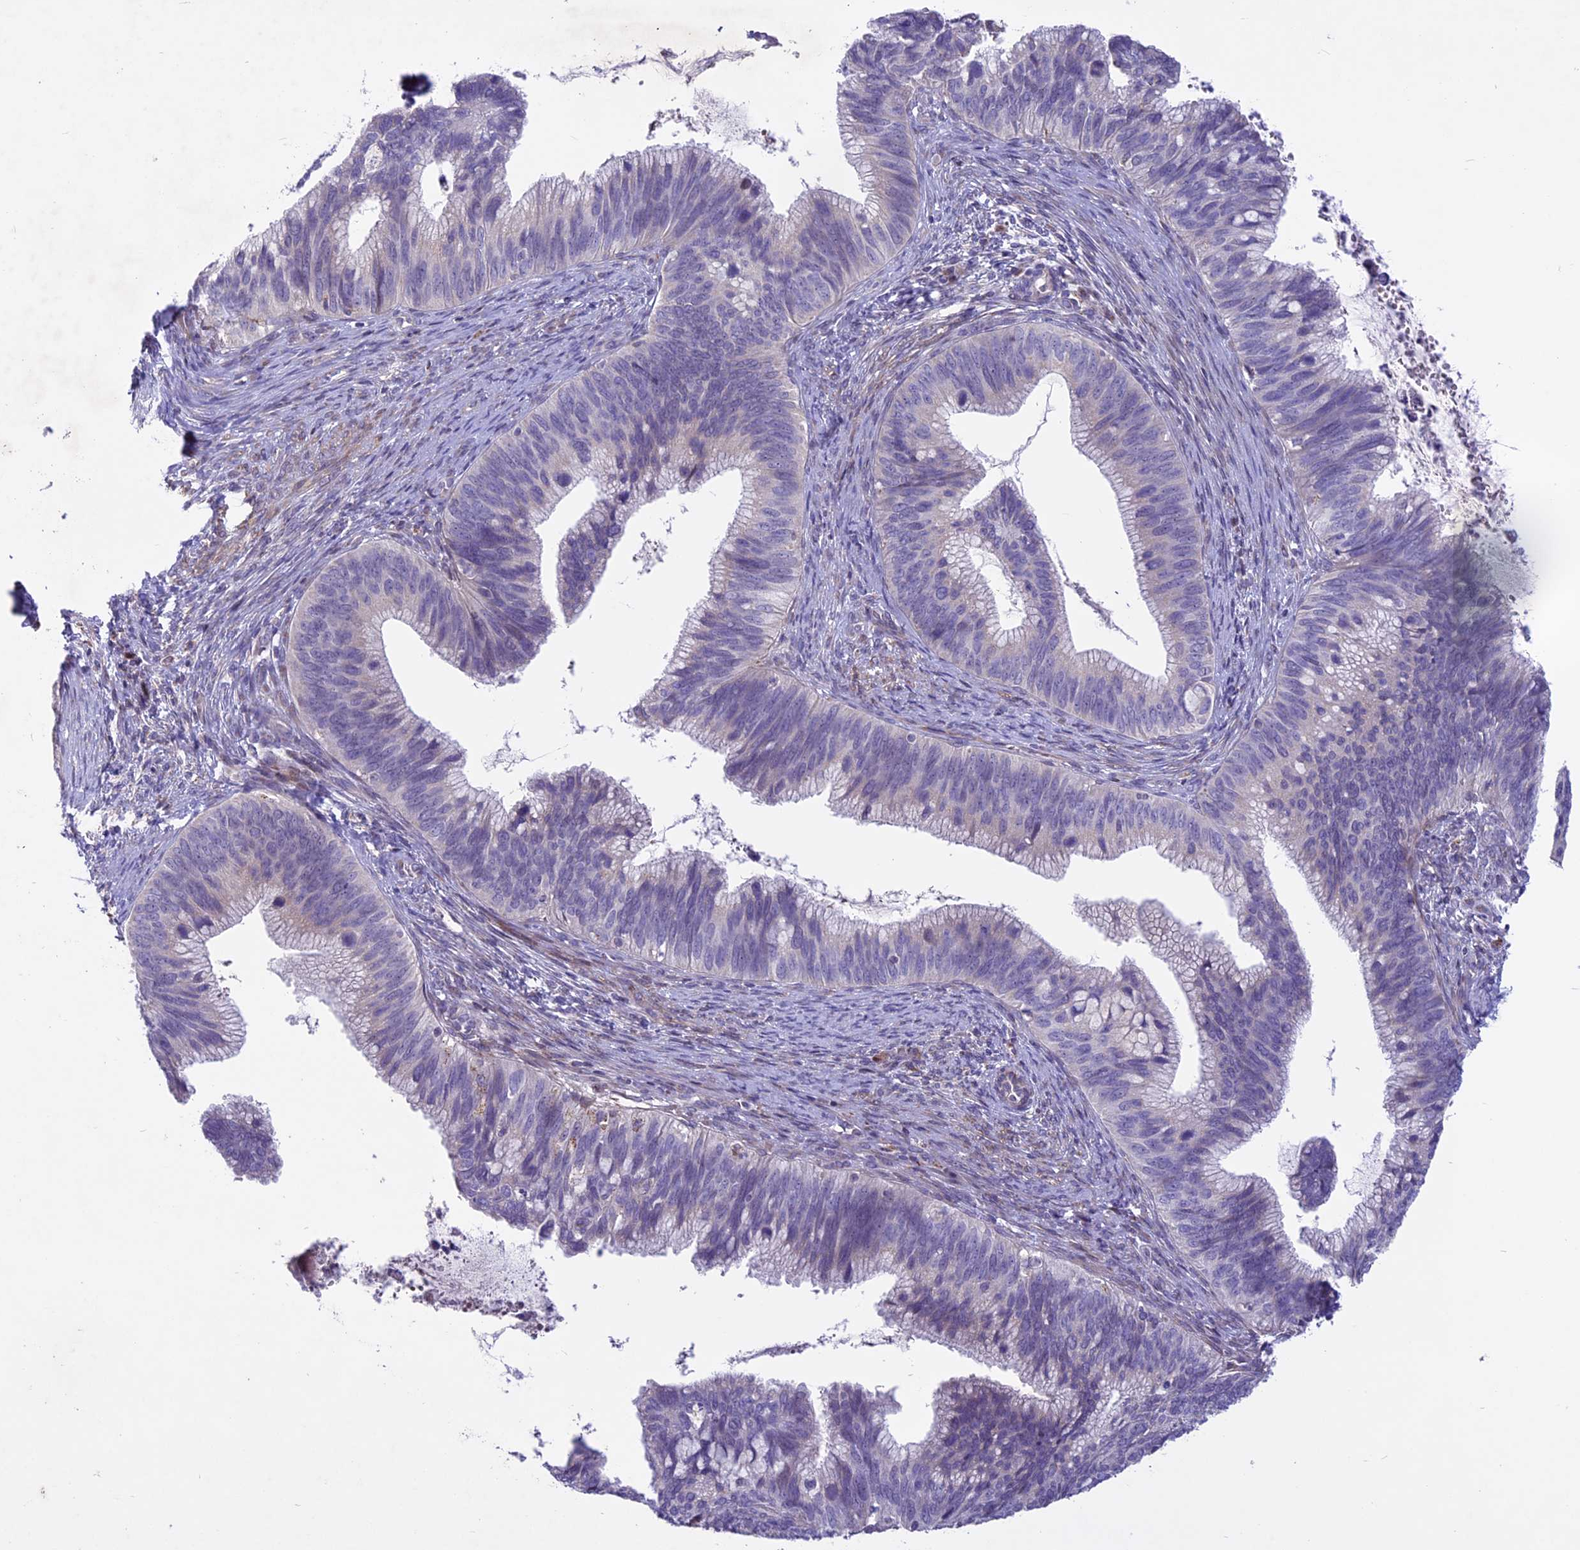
{"staining": {"intensity": "negative", "quantity": "none", "location": "none"}, "tissue": "cervical cancer", "cell_type": "Tumor cells", "image_type": "cancer", "snomed": [{"axis": "morphology", "description": "Adenocarcinoma, NOS"}, {"axis": "topography", "description": "Cervix"}], "caption": "Immunohistochemistry (IHC) photomicrograph of neoplastic tissue: human adenocarcinoma (cervical) stained with DAB (3,3'-diaminobenzidine) displays no significant protein expression in tumor cells.", "gene": "MIEF2", "patient": {"sex": "female", "age": 42}}